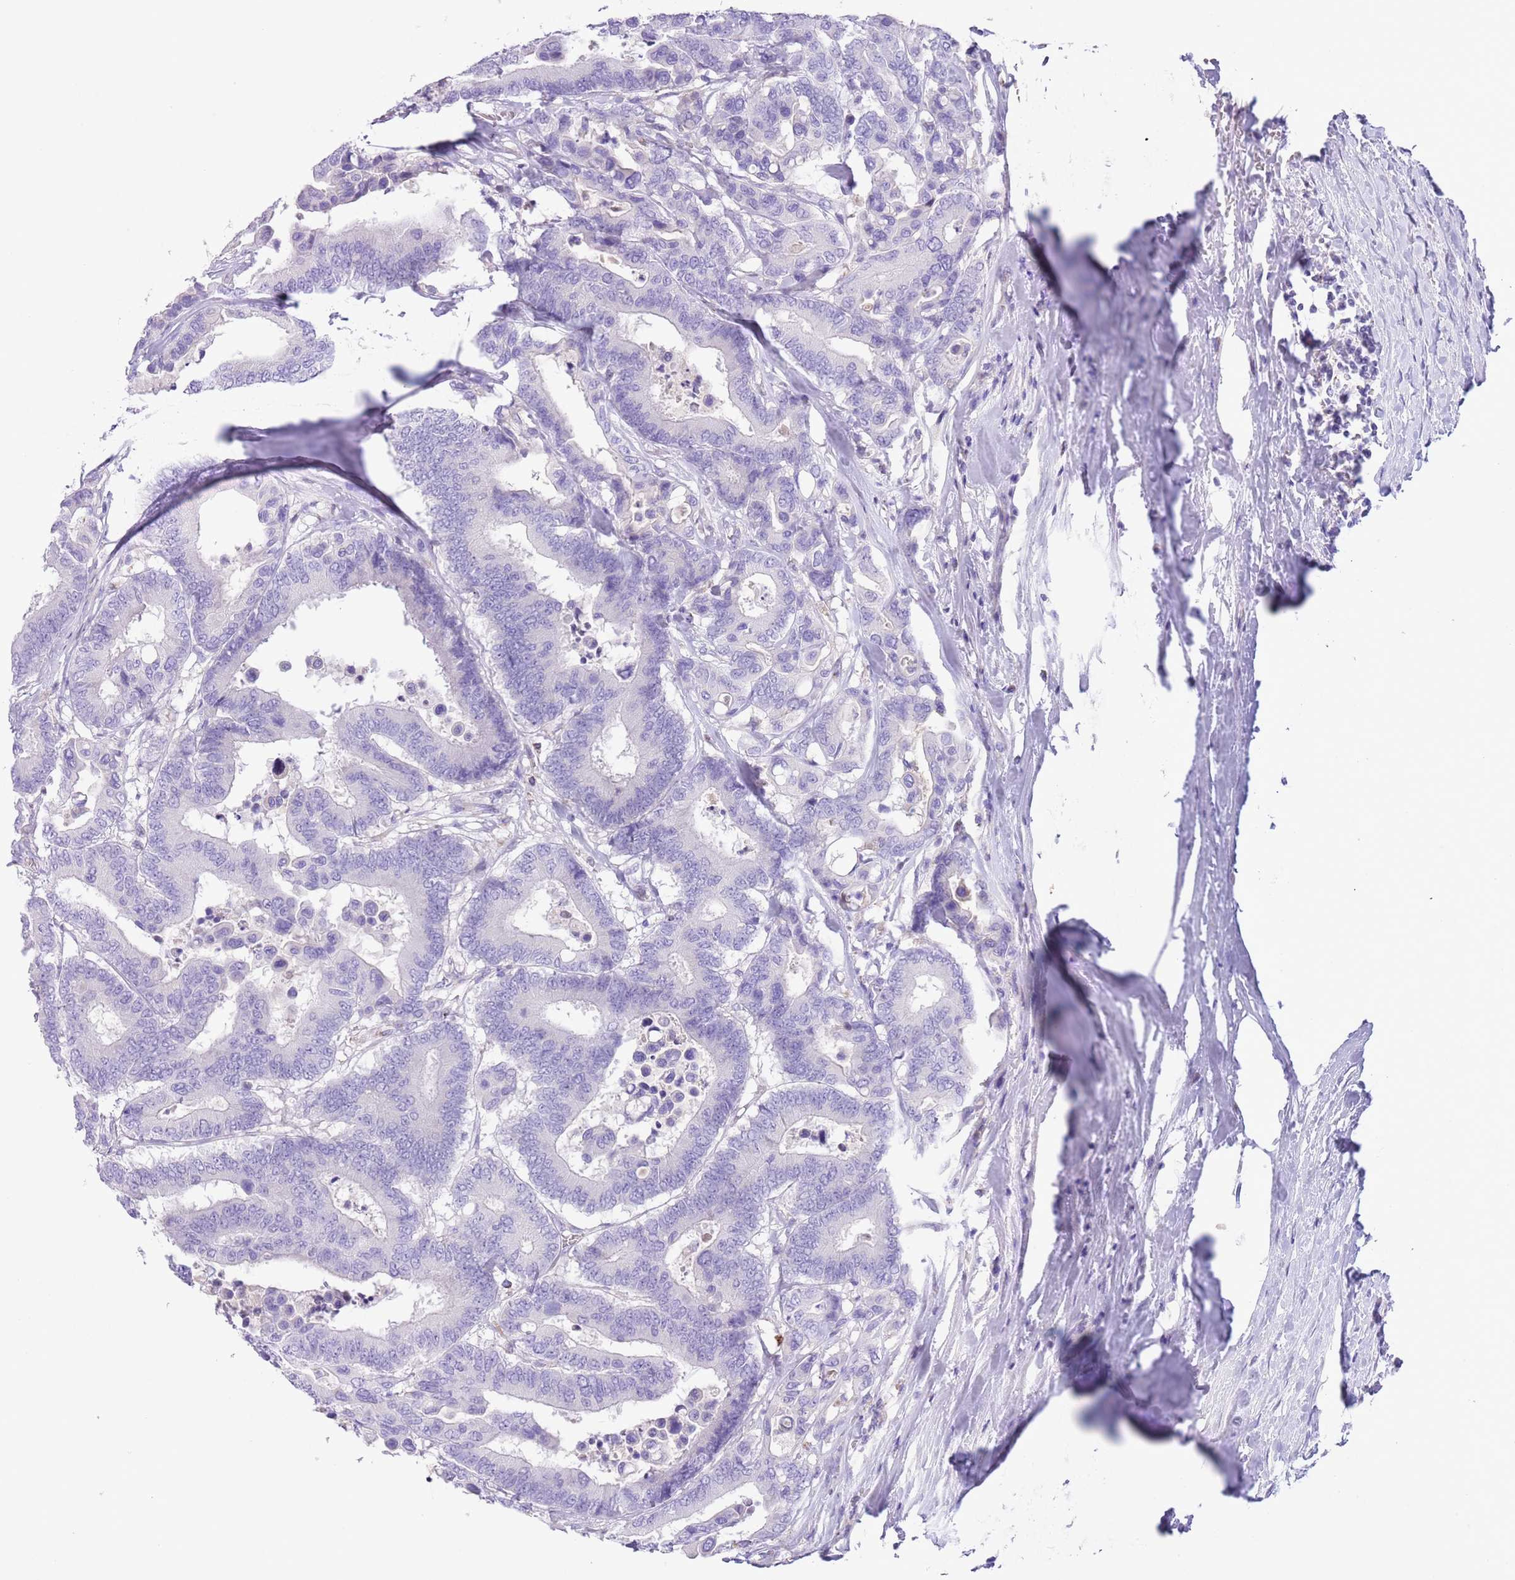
{"staining": {"intensity": "negative", "quantity": "none", "location": "none"}, "tissue": "colorectal cancer", "cell_type": "Tumor cells", "image_type": "cancer", "snomed": [{"axis": "morphology", "description": "Normal tissue, NOS"}, {"axis": "morphology", "description": "Adenocarcinoma, NOS"}, {"axis": "topography", "description": "Colon"}], "caption": "Immunohistochemical staining of colorectal adenocarcinoma reveals no significant expression in tumor cells. The staining was performed using DAB (3,3'-diaminobenzidine) to visualize the protein expression in brown, while the nuclei were stained in blue with hematoxylin (Magnification: 20x).", "gene": "ZNF697", "patient": {"sex": "male", "age": 82}}